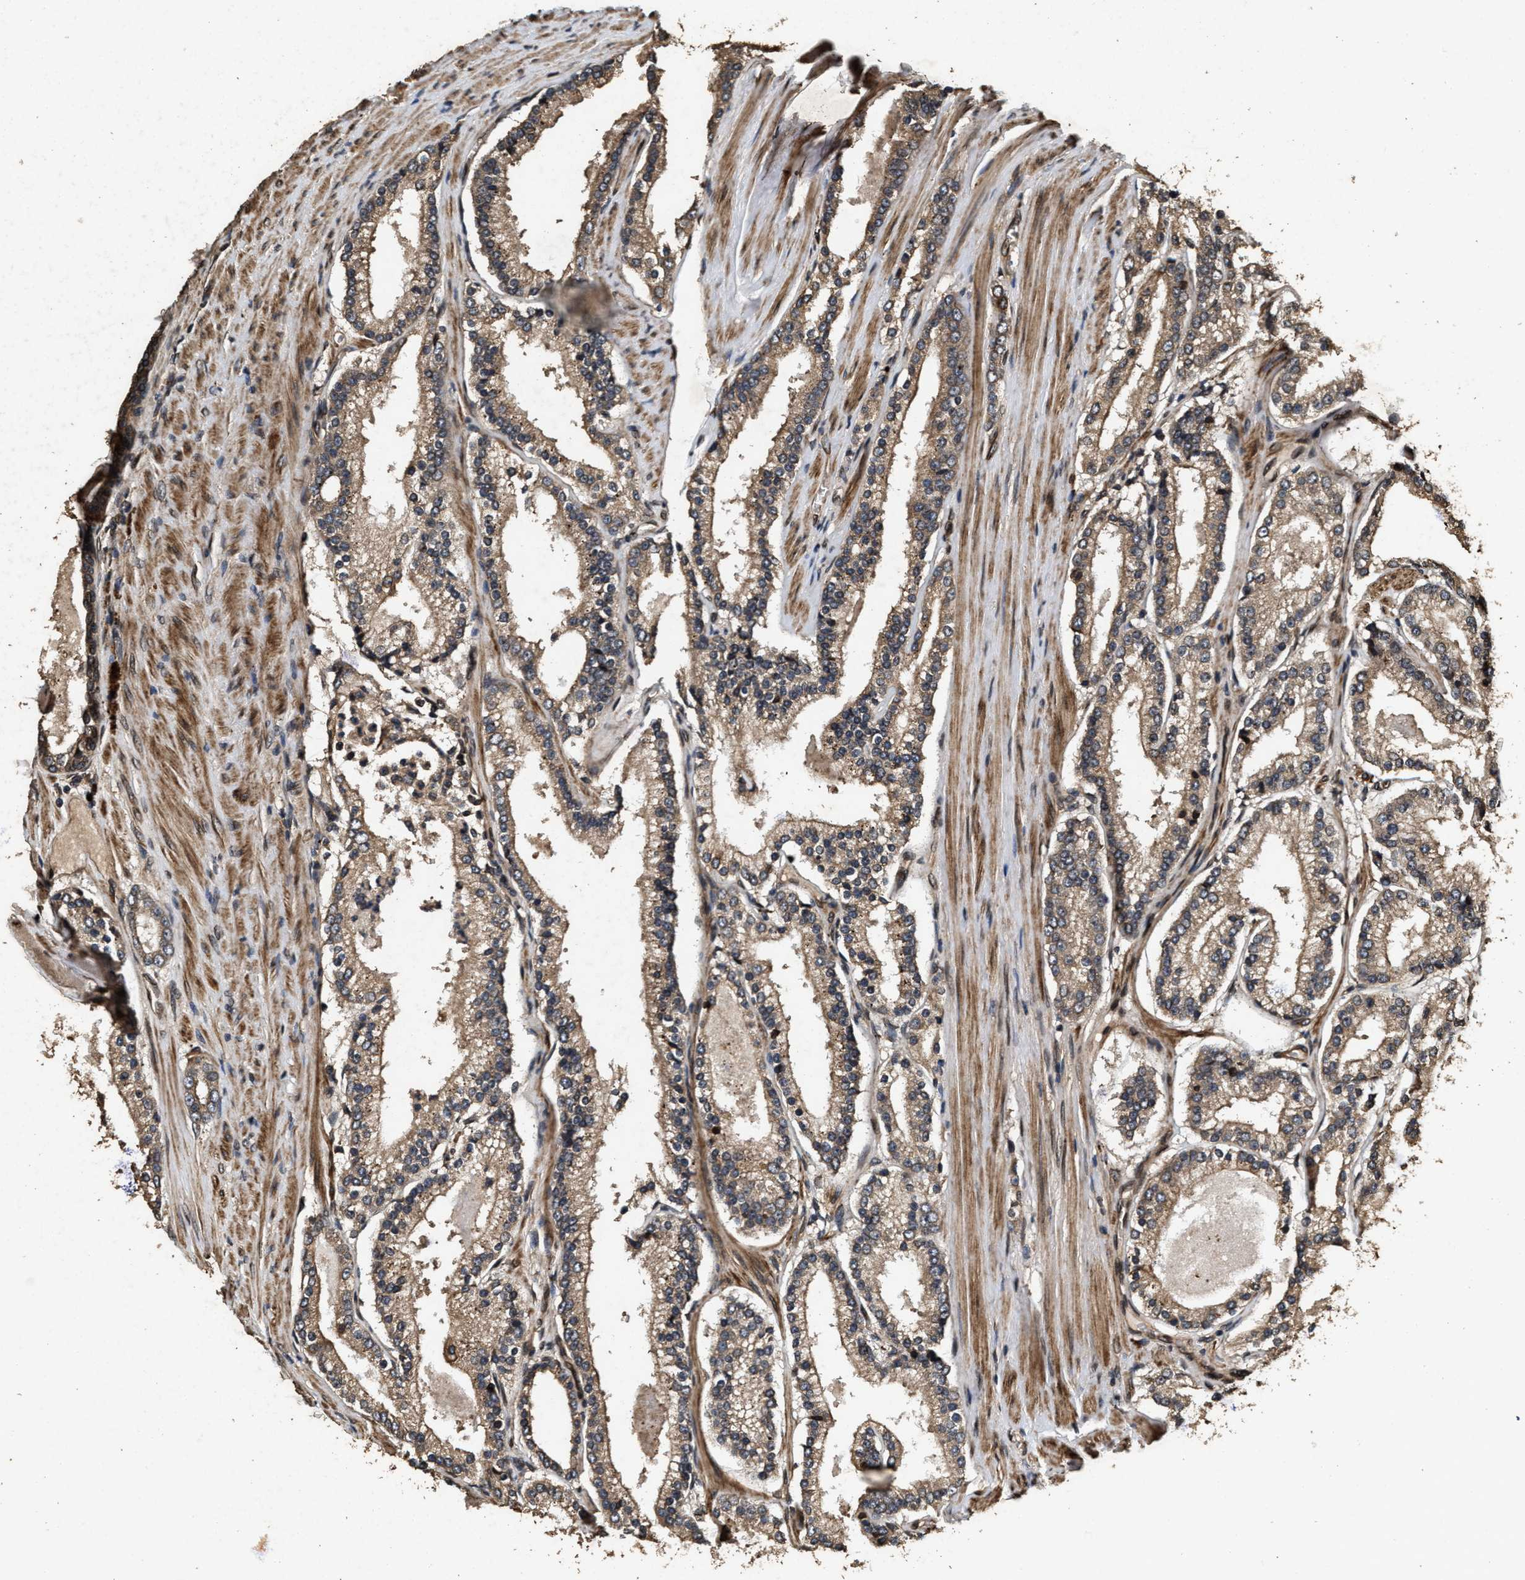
{"staining": {"intensity": "moderate", "quantity": "25%-75%", "location": "cytoplasmic/membranous"}, "tissue": "prostate cancer", "cell_type": "Tumor cells", "image_type": "cancer", "snomed": [{"axis": "morphology", "description": "Adenocarcinoma, Low grade"}, {"axis": "topography", "description": "Prostate"}], "caption": "Brown immunohistochemical staining in prostate cancer (low-grade adenocarcinoma) demonstrates moderate cytoplasmic/membranous positivity in approximately 25%-75% of tumor cells.", "gene": "ACCS", "patient": {"sex": "male", "age": 70}}